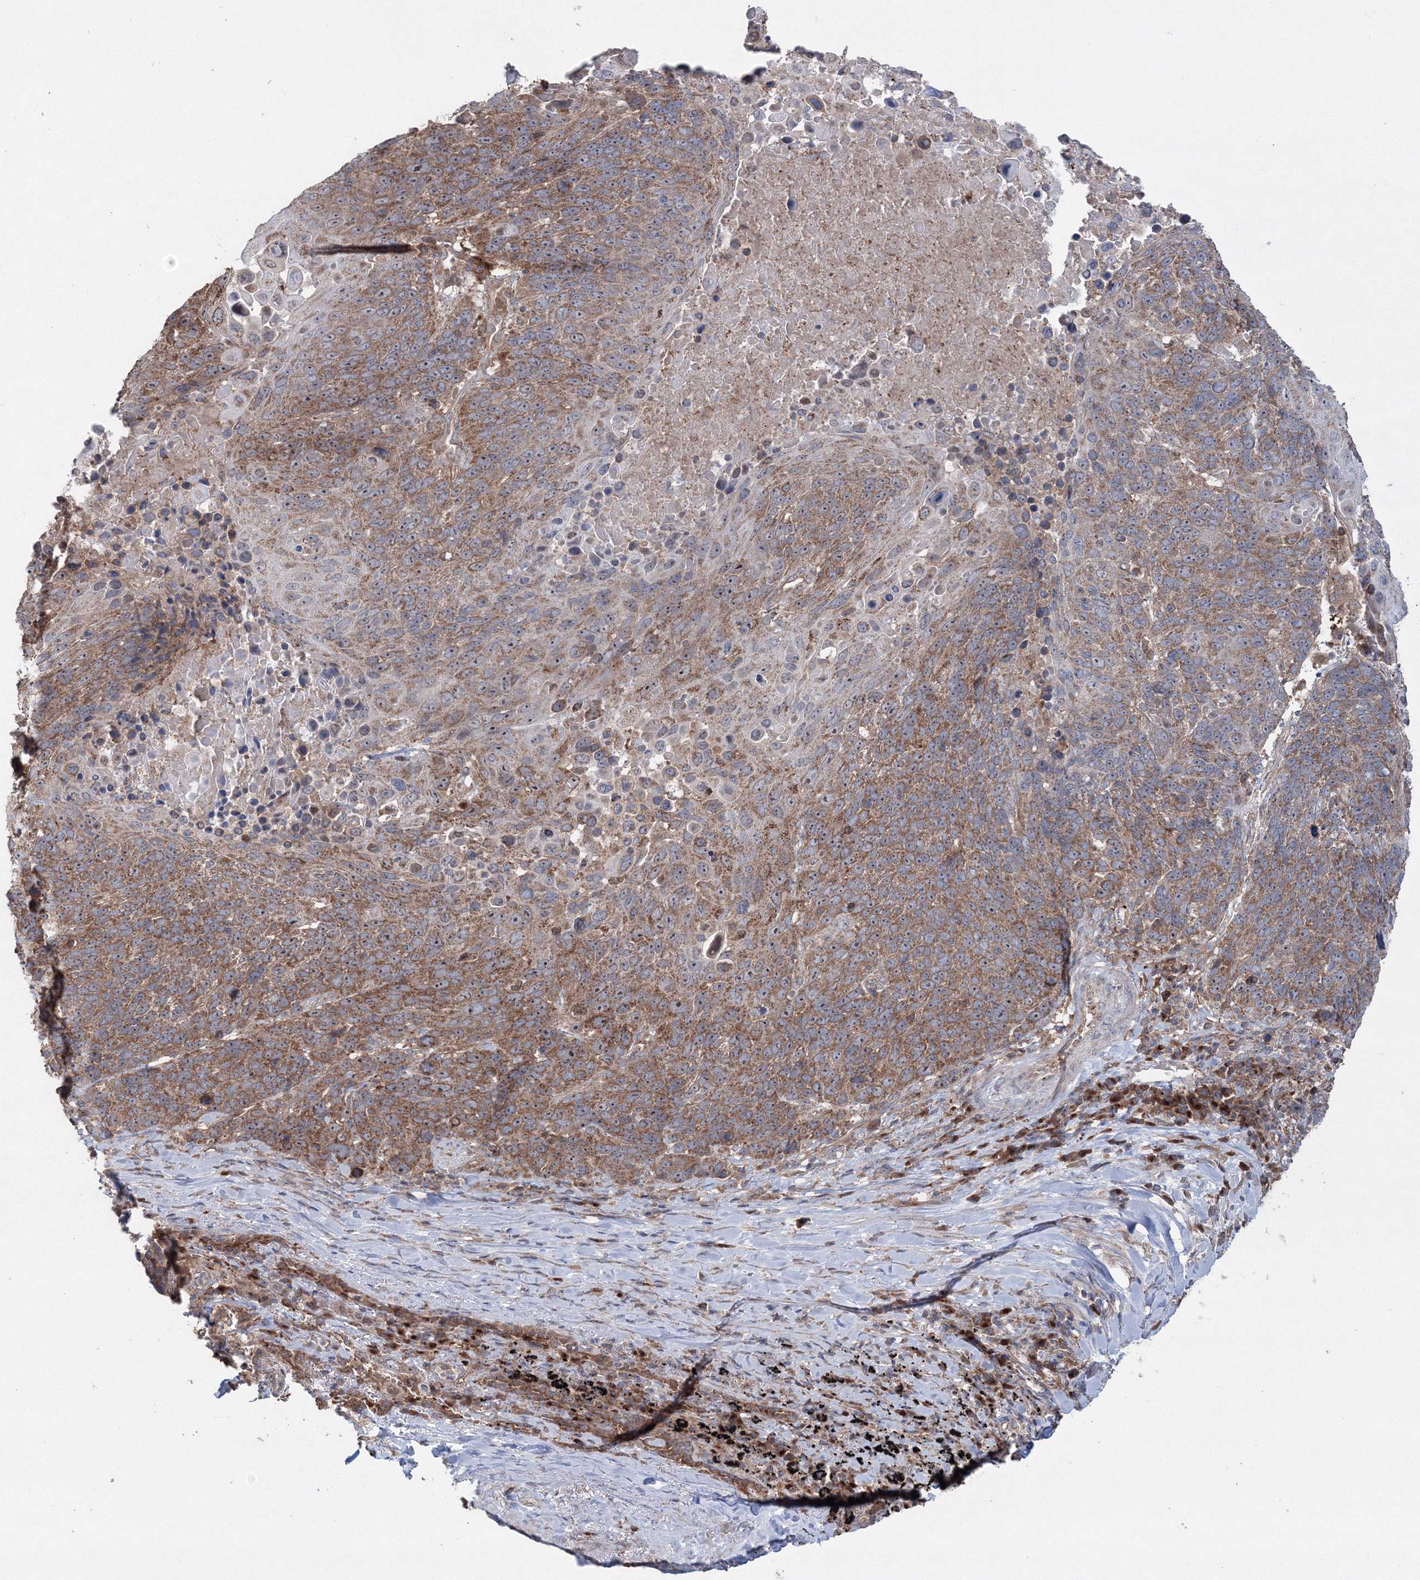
{"staining": {"intensity": "moderate", "quantity": ">75%", "location": "cytoplasmic/membranous"}, "tissue": "lung cancer", "cell_type": "Tumor cells", "image_type": "cancer", "snomed": [{"axis": "morphology", "description": "Squamous cell carcinoma, NOS"}, {"axis": "topography", "description": "Lung"}], "caption": "Squamous cell carcinoma (lung) stained with DAB immunohistochemistry (IHC) exhibits medium levels of moderate cytoplasmic/membranous expression in about >75% of tumor cells.", "gene": "PEX13", "patient": {"sex": "male", "age": 66}}